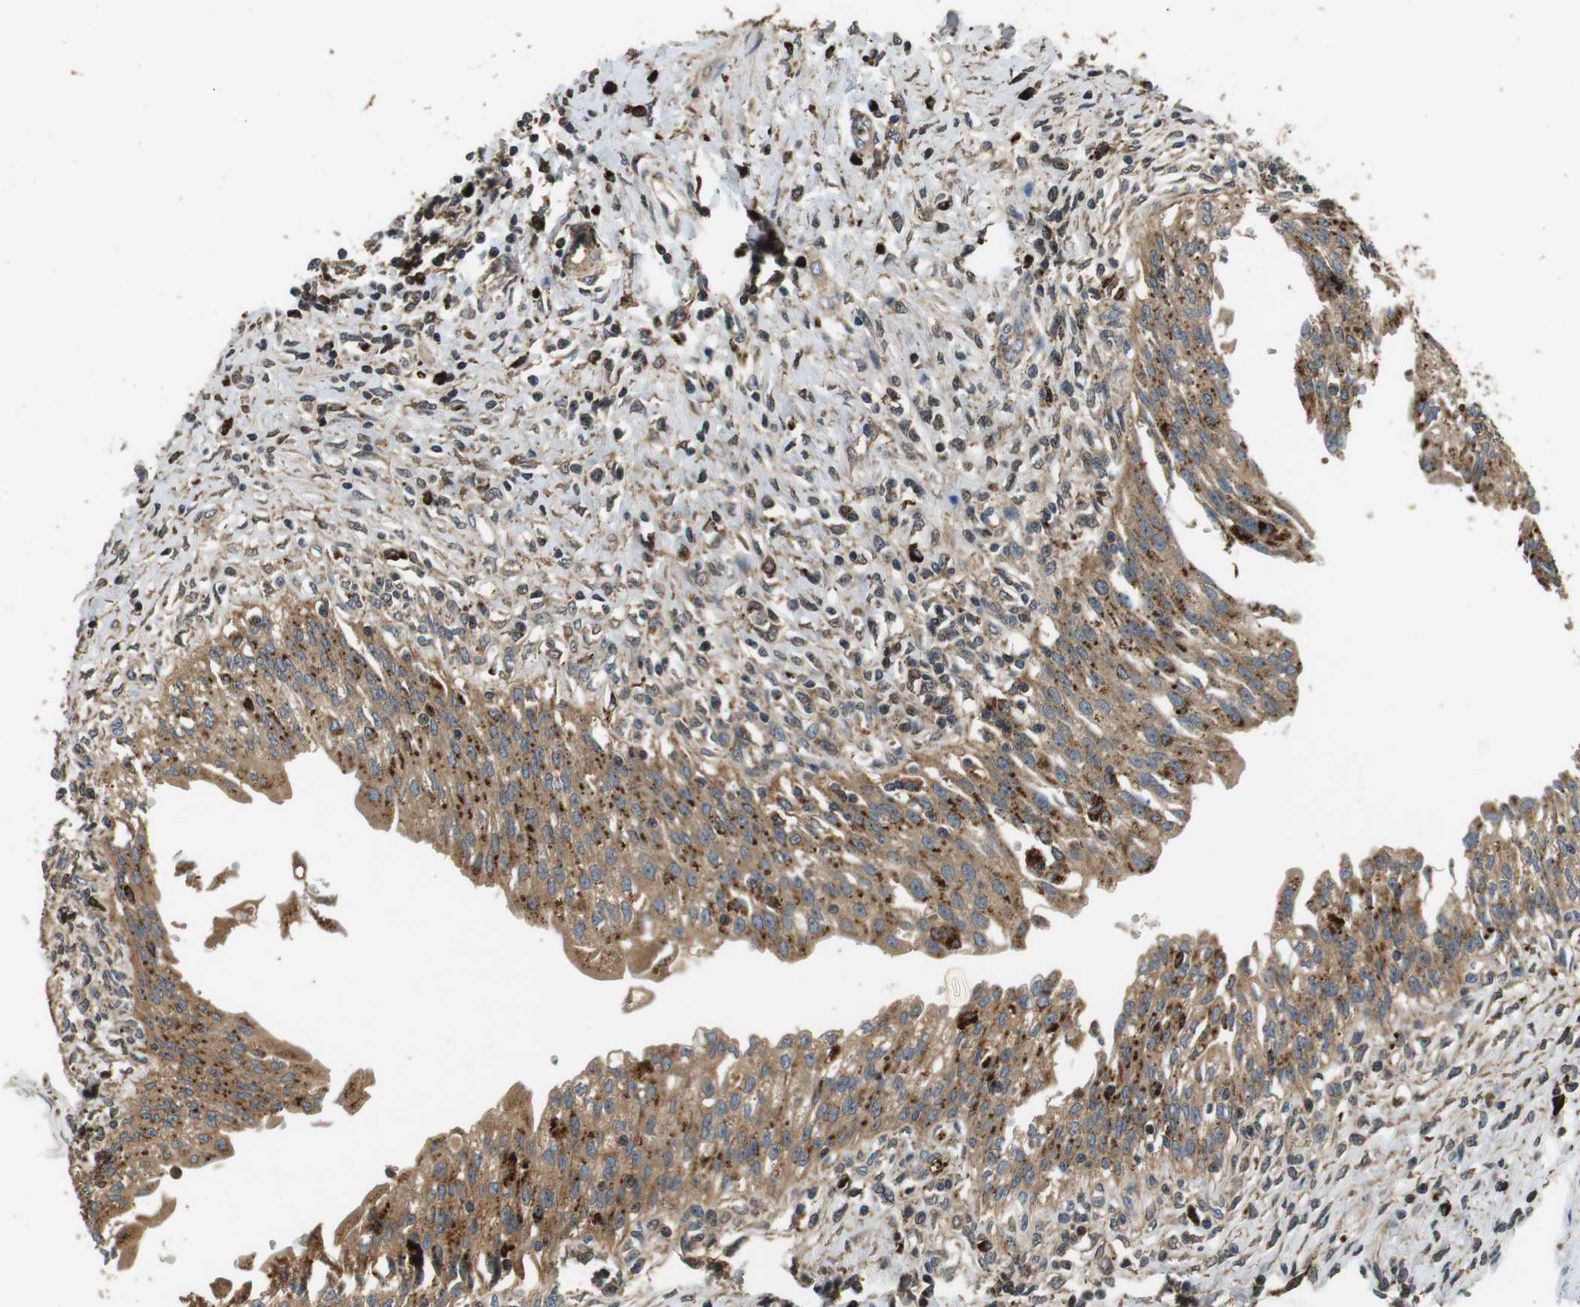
{"staining": {"intensity": "strong", "quantity": ">75%", "location": "cytoplasmic/membranous"}, "tissue": "urinary bladder", "cell_type": "Urothelial cells", "image_type": "normal", "snomed": [{"axis": "morphology", "description": "Normal tissue, NOS"}, {"axis": "morphology", "description": "Inflammation, NOS"}, {"axis": "topography", "description": "Urinary bladder"}], "caption": "The histopathology image reveals staining of benign urinary bladder, revealing strong cytoplasmic/membranous protein positivity (brown color) within urothelial cells.", "gene": "TXNRD1", "patient": {"sex": "female", "age": 80}}